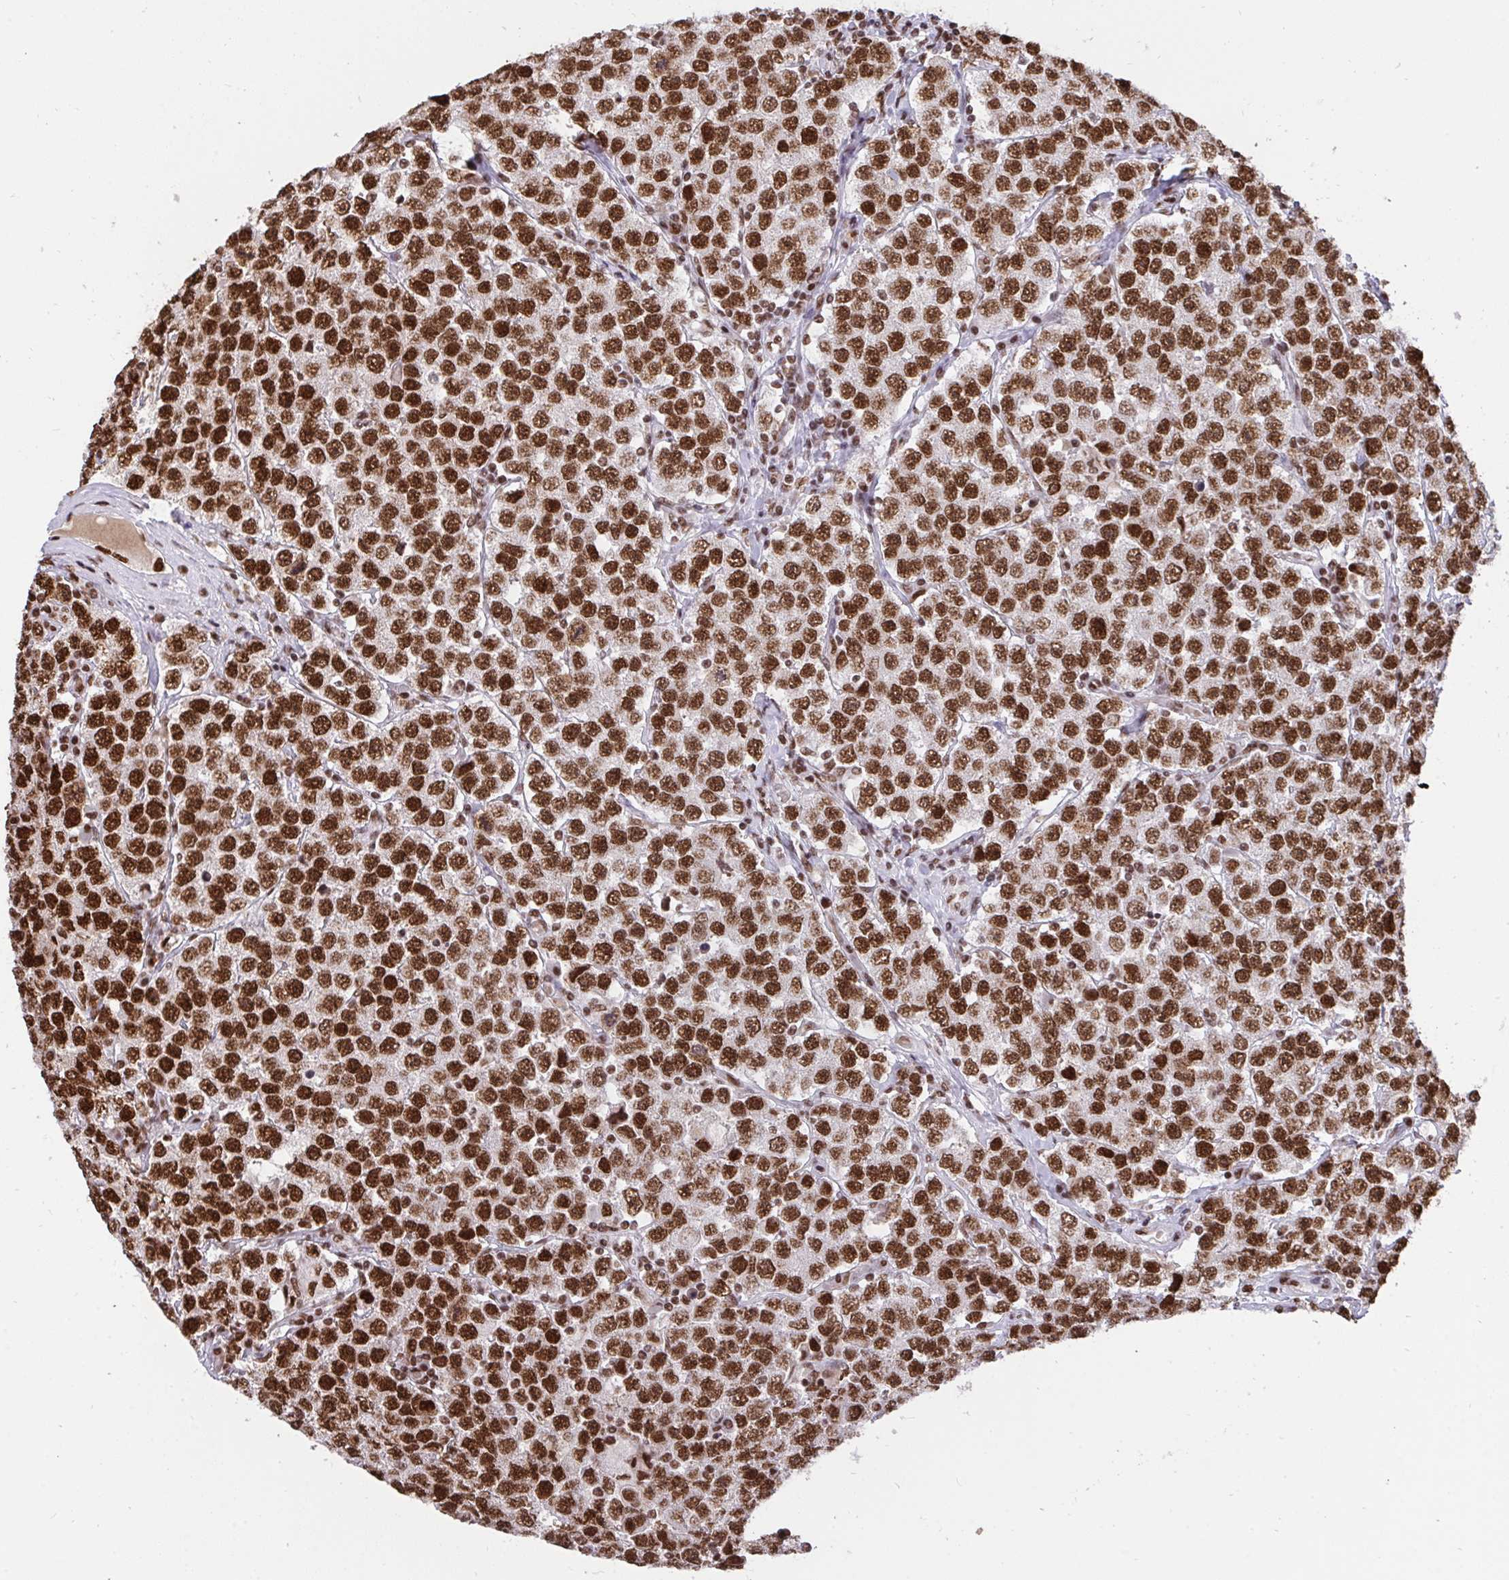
{"staining": {"intensity": "strong", "quantity": ">75%", "location": "nuclear"}, "tissue": "testis cancer", "cell_type": "Tumor cells", "image_type": "cancer", "snomed": [{"axis": "morphology", "description": "Seminoma, NOS"}, {"axis": "topography", "description": "Testis"}], "caption": "This histopathology image reveals testis cancer (seminoma) stained with immunohistochemistry to label a protein in brown. The nuclear of tumor cells show strong positivity for the protein. Nuclei are counter-stained blue.", "gene": "HNRNPL", "patient": {"sex": "male", "age": 28}}